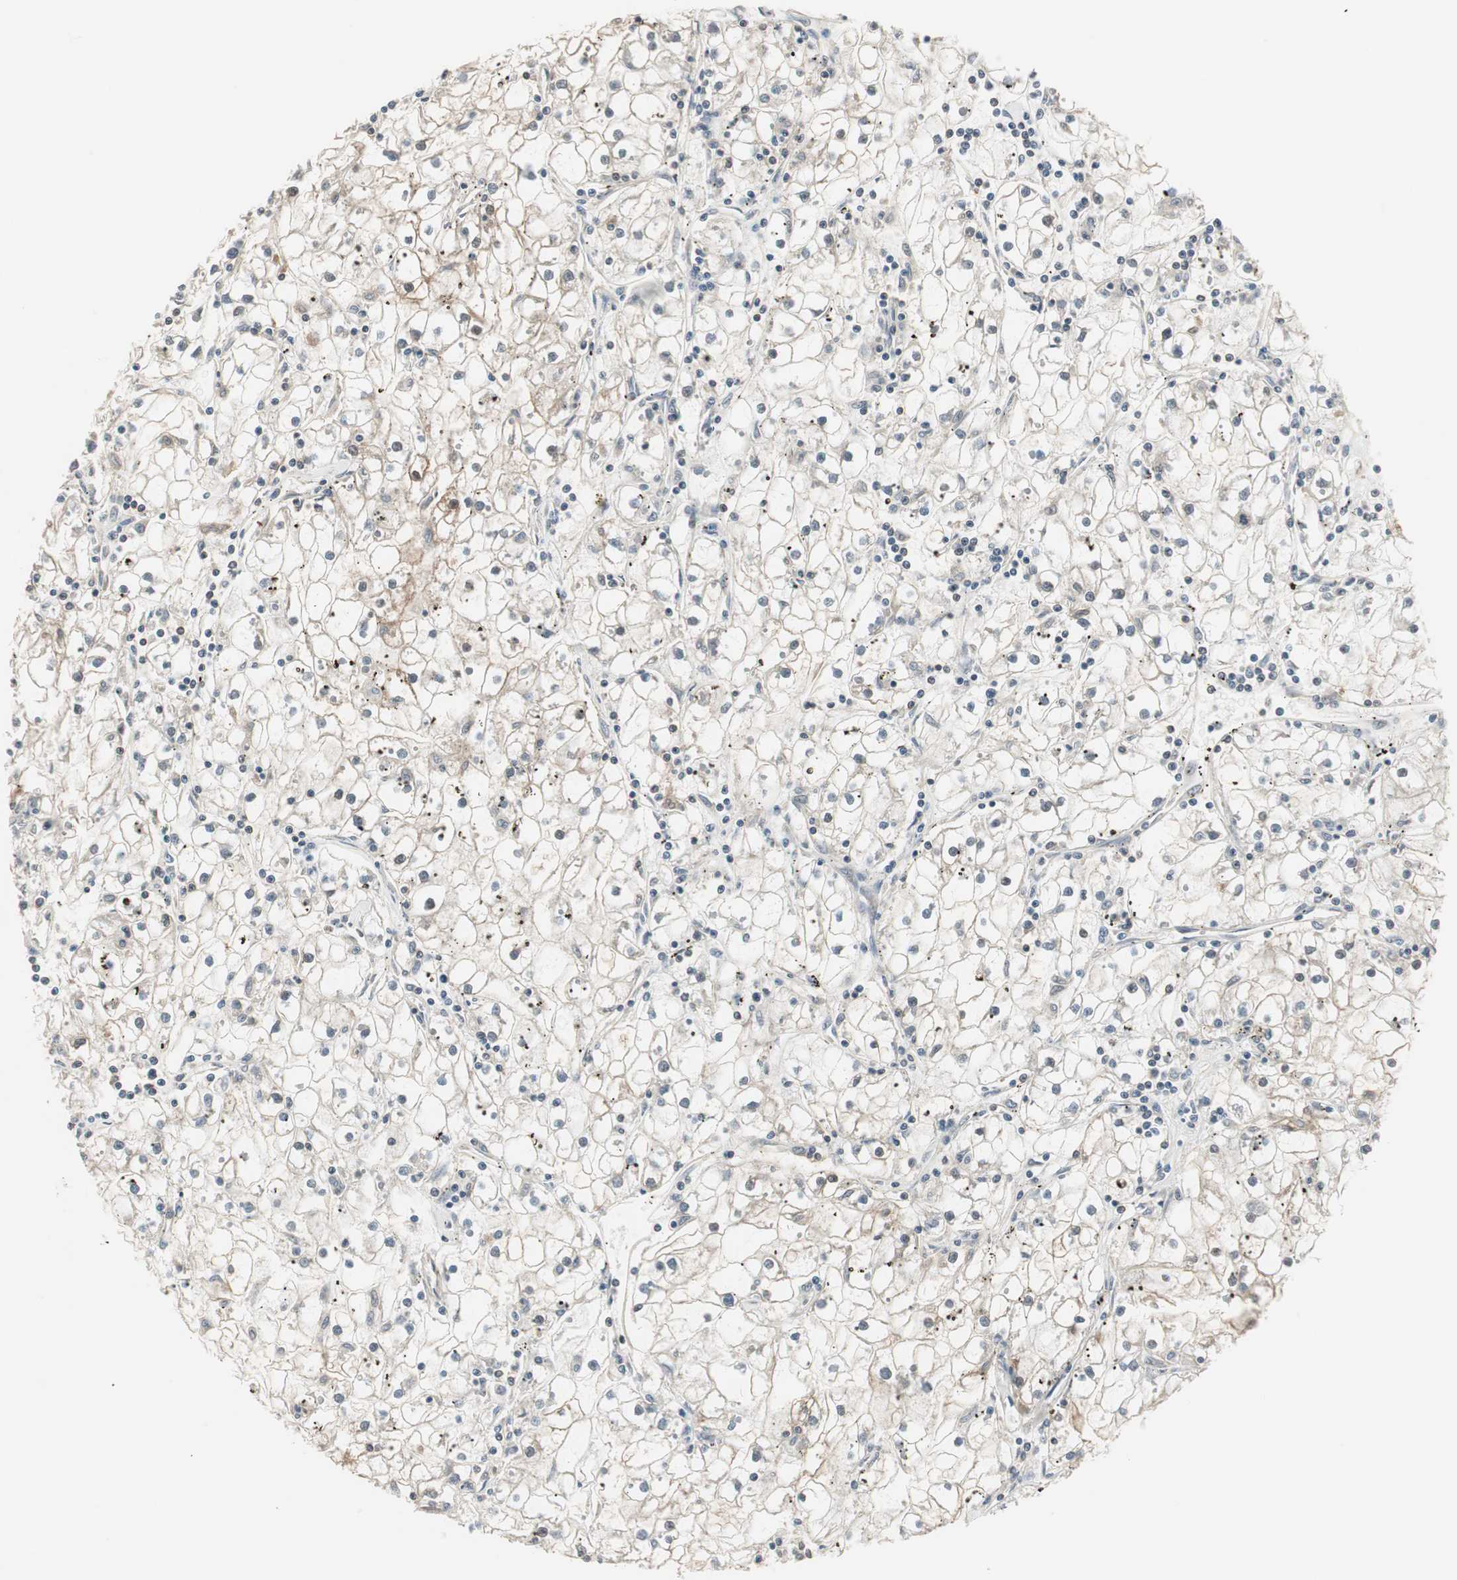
{"staining": {"intensity": "weak", "quantity": "25%-75%", "location": "cytoplasmic/membranous"}, "tissue": "renal cancer", "cell_type": "Tumor cells", "image_type": "cancer", "snomed": [{"axis": "morphology", "description": "Adenocarcinoma, NOS"}, {"axis": "topography", "description": "Kidney"}], "caption": "Protein expression by immunohistochemistry (IHC) reveals weak cytoplasmic/membranous staining in approximately 25%-75% of tumor cells in renal adenocarcinoma.", "gene": "PDZK1", "patient": {"sex": "male", "age": 56}}